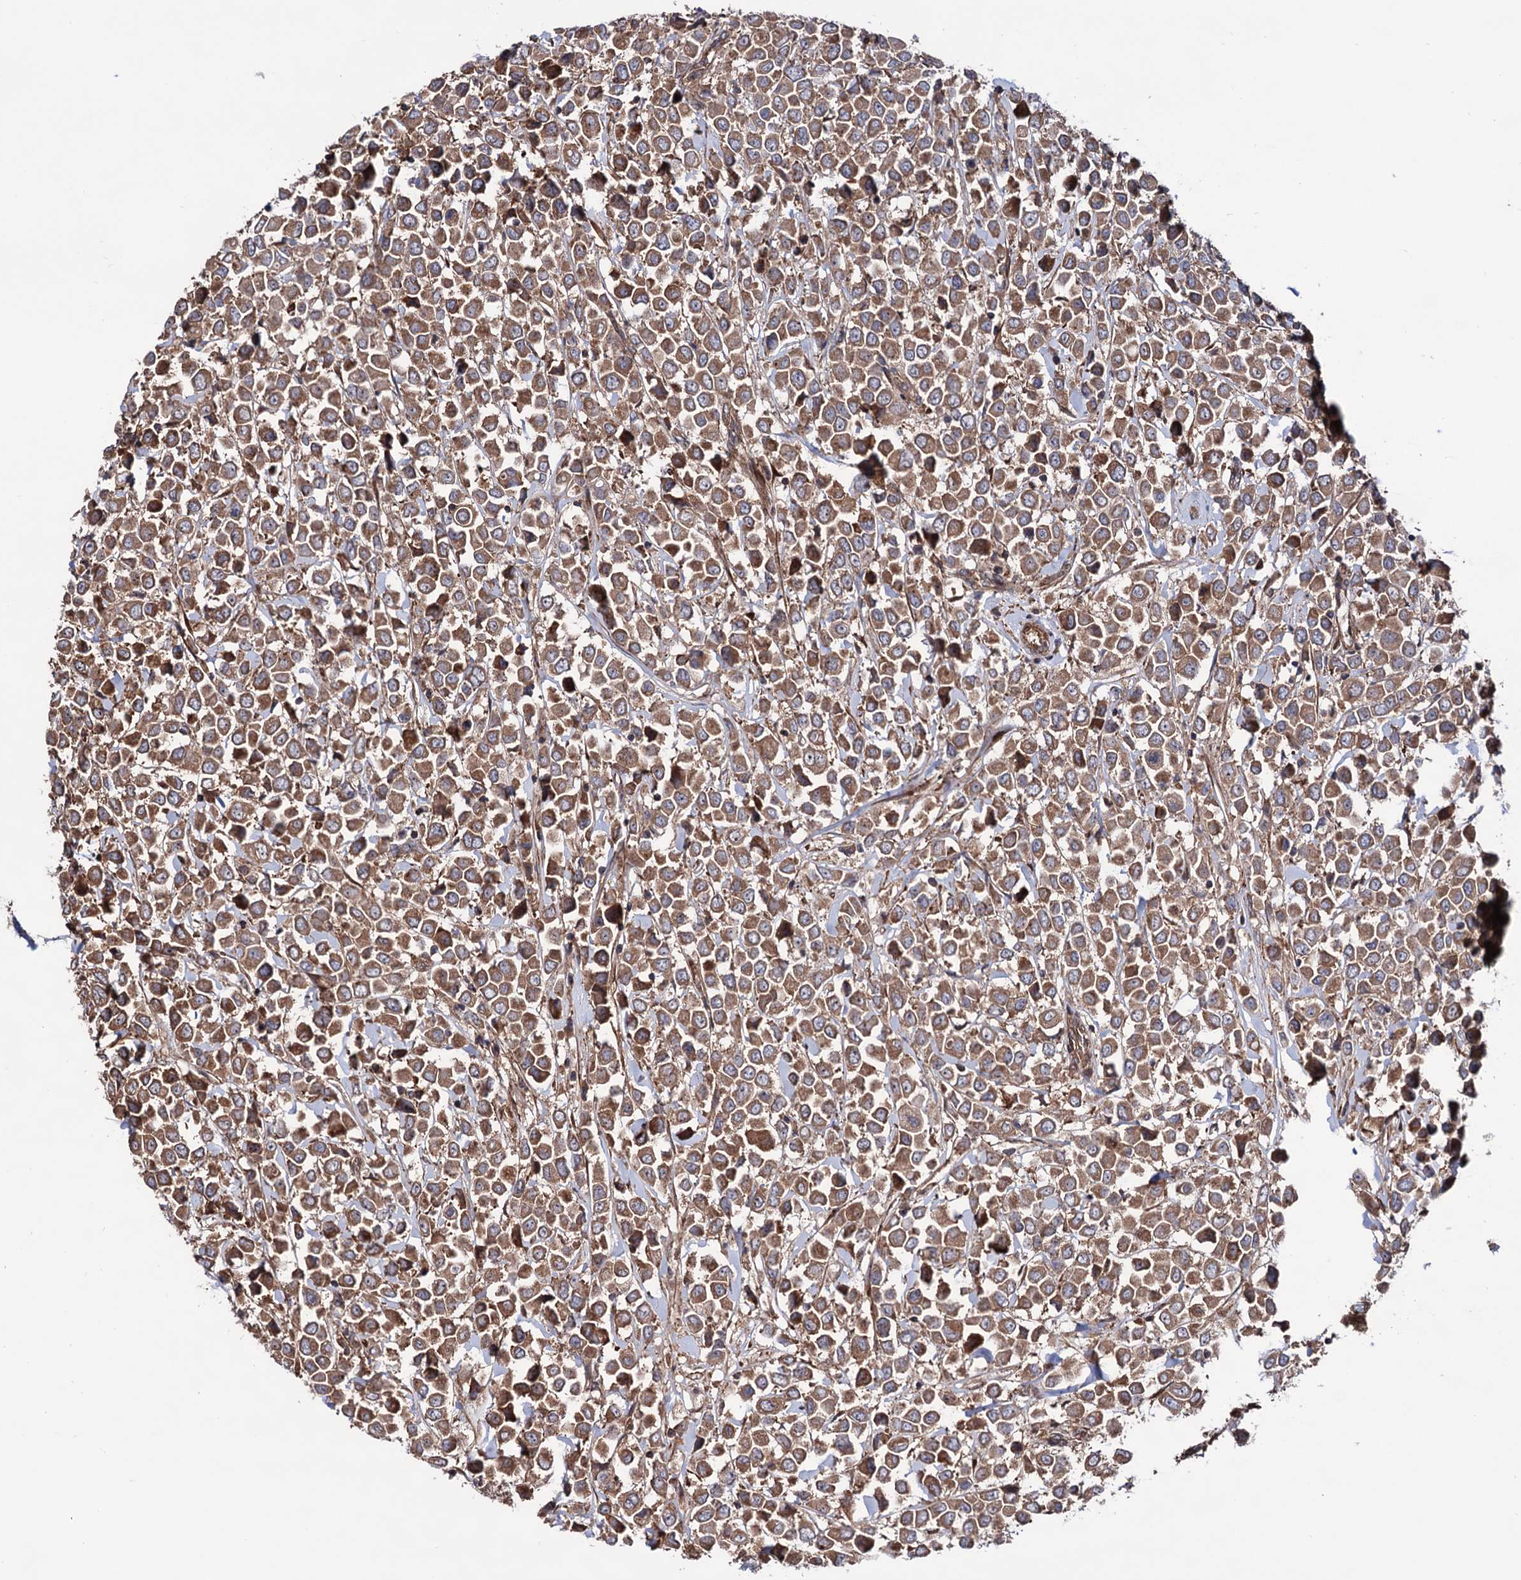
{"staining": {"intensity": "moderate", "quantity": ">75%", "location": "cytoplasmic/membranous"}, "tissue": "breast cancer", "cell_type": "Tumor cells", "image_type": "cancer", "snomed": [{"axis": "morphology", "description": "Duct carcinoma"}, {"axis": "topography", "description": "Breast"}], "caption": "DAB (3,3'-diaminobenzidine) immunohistochemical staining of breast cancer (infiltrating ductal carcinoma) shows moderate cytoplasmic/membranous protein staining in about >75% of tumor cells.", "gene": "FERMT2", "patient": {"sex": "female", "age": 61}}